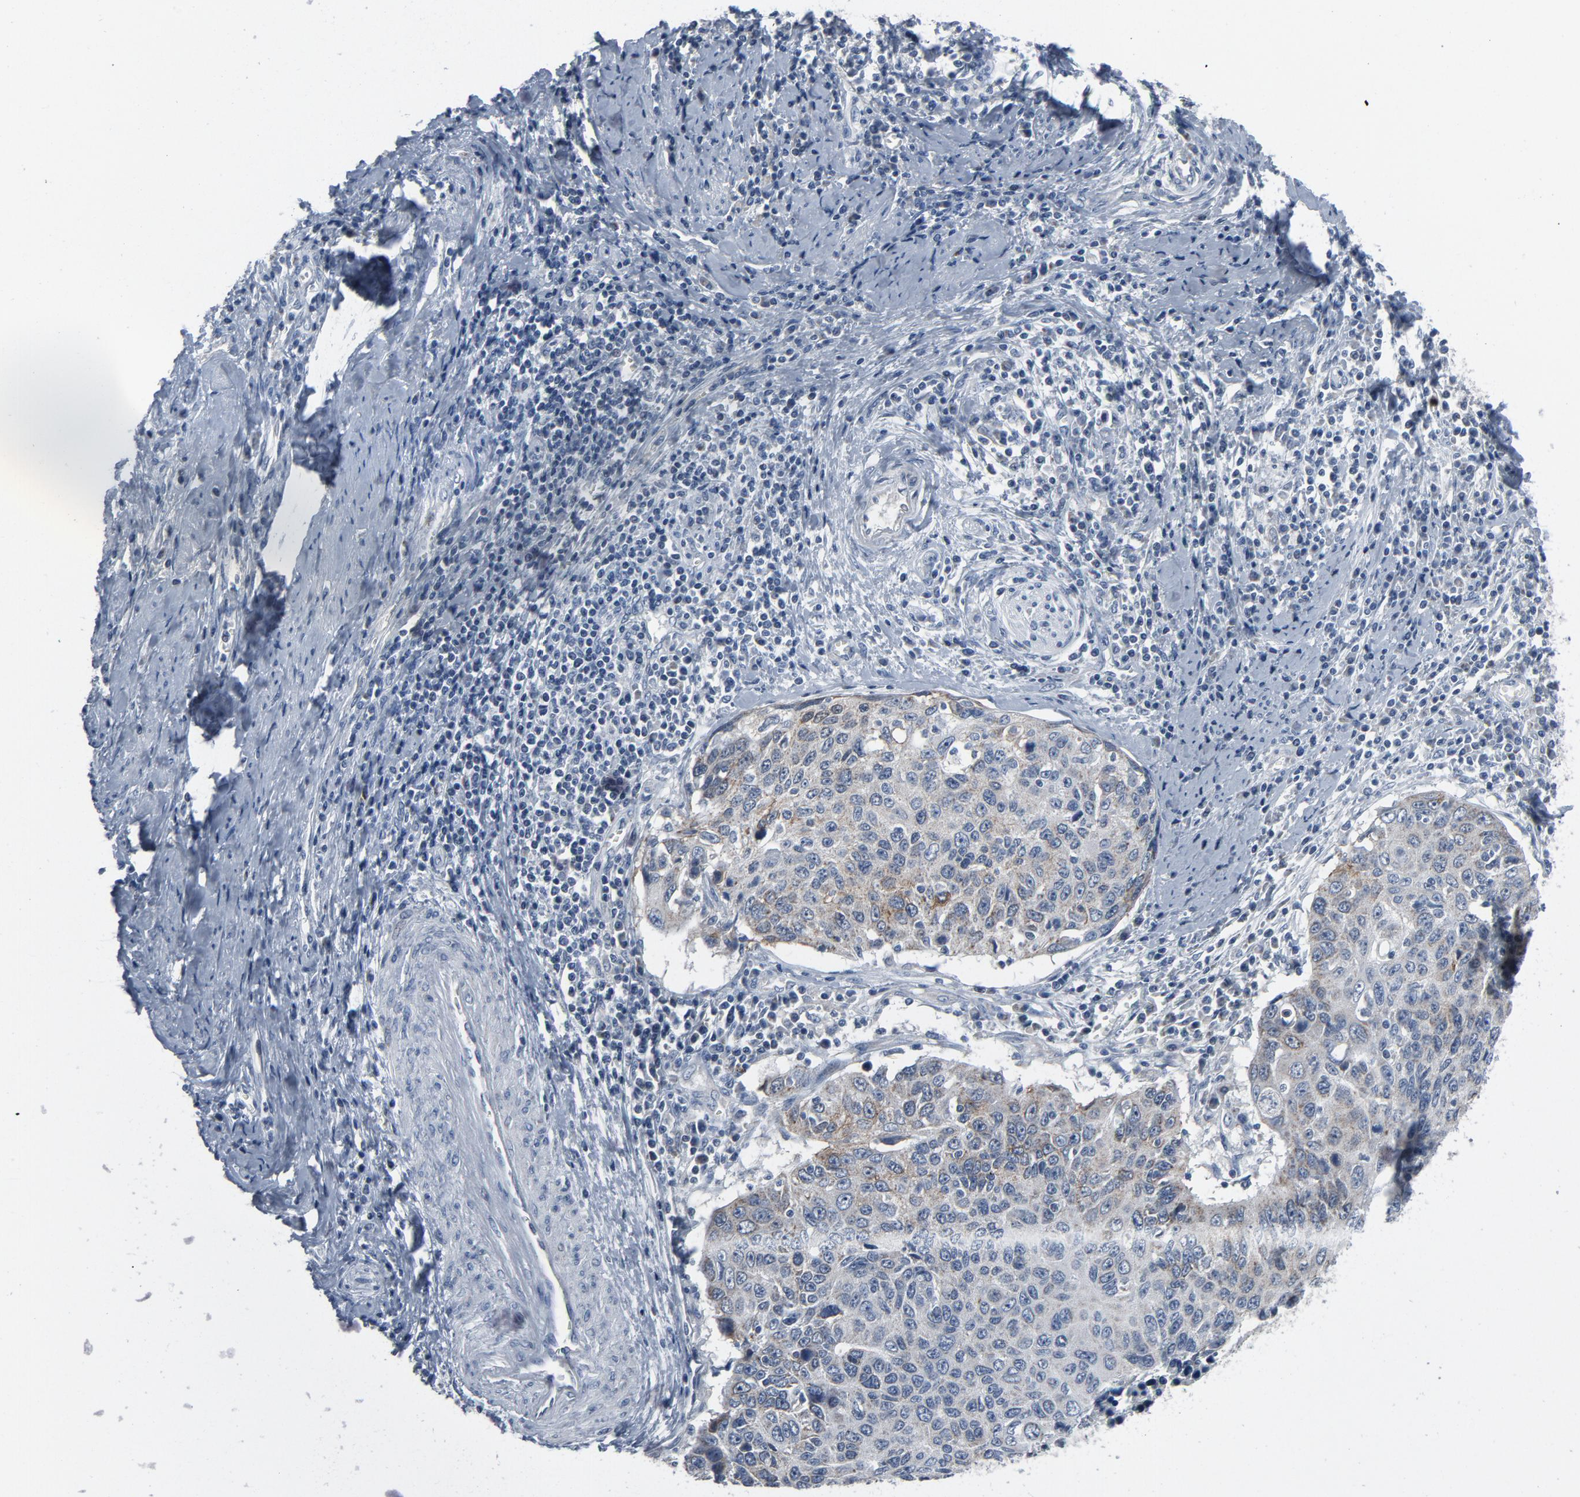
{"staining": {"intensity": "weak", "quantity": "<25%", "location": "cytoplasmic/membranous"}, "tissue": "cervical cancer", "cell_type": "Tumor cells", "image_type": "cancer", "snomed": [{"axis": "morphology", "description": "Squamous cell carcinoma, NOS"}, {"axis": "topography", "description": "Cervix"}], "caption": "An immunohistochemistry (IHC) histopathology image of cervical squamous cell carcinoma is shown. There is no staining in tumor cells of cervical squamous cell carcinoma.", "gene": "GPX2", "patient": {"sex": "female", "age": 53}}